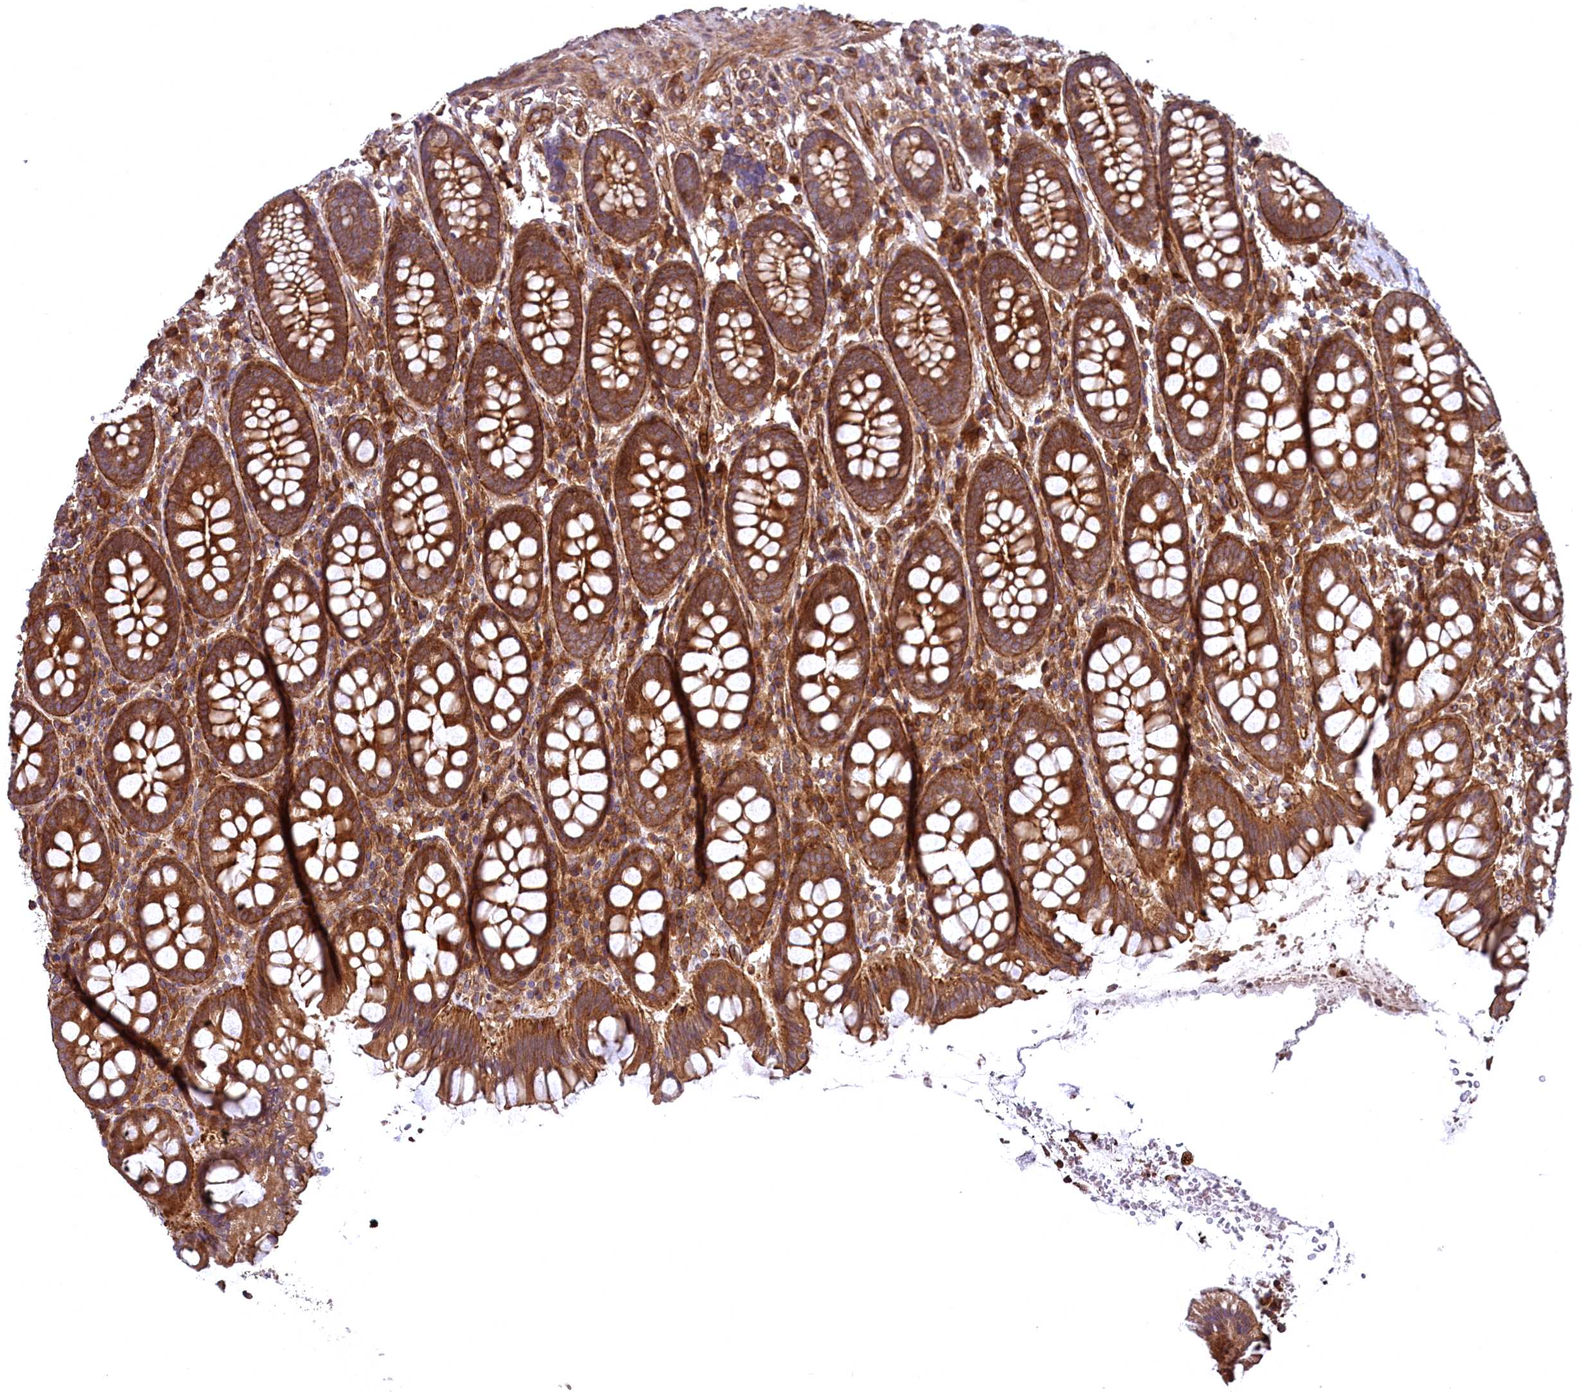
{"staining": {"intensity": "moderate", "quantity": ">75%", "location": "cytoplasmic/membranous"}, "tissue": "colon", "cell_type": "Endothelial cells", "image_type": "normal", "snomed": [{"axis": "morphology", "description": "Normal tissue, NOS"}, {"axis": "topography", "description": "Colon"}], "caption": "DAB (3,3'-diaminobenzidine) immunohistochemical staining of benign human colon displays moderate cytoplasmic/membranous protein positivity in approximately >75% of endothelial cells. Ihc stains the protein of interest in brown and the nuclei are stained blue.", "gene": "SVIP", "patient": {"sex": "female", "age": 79}}